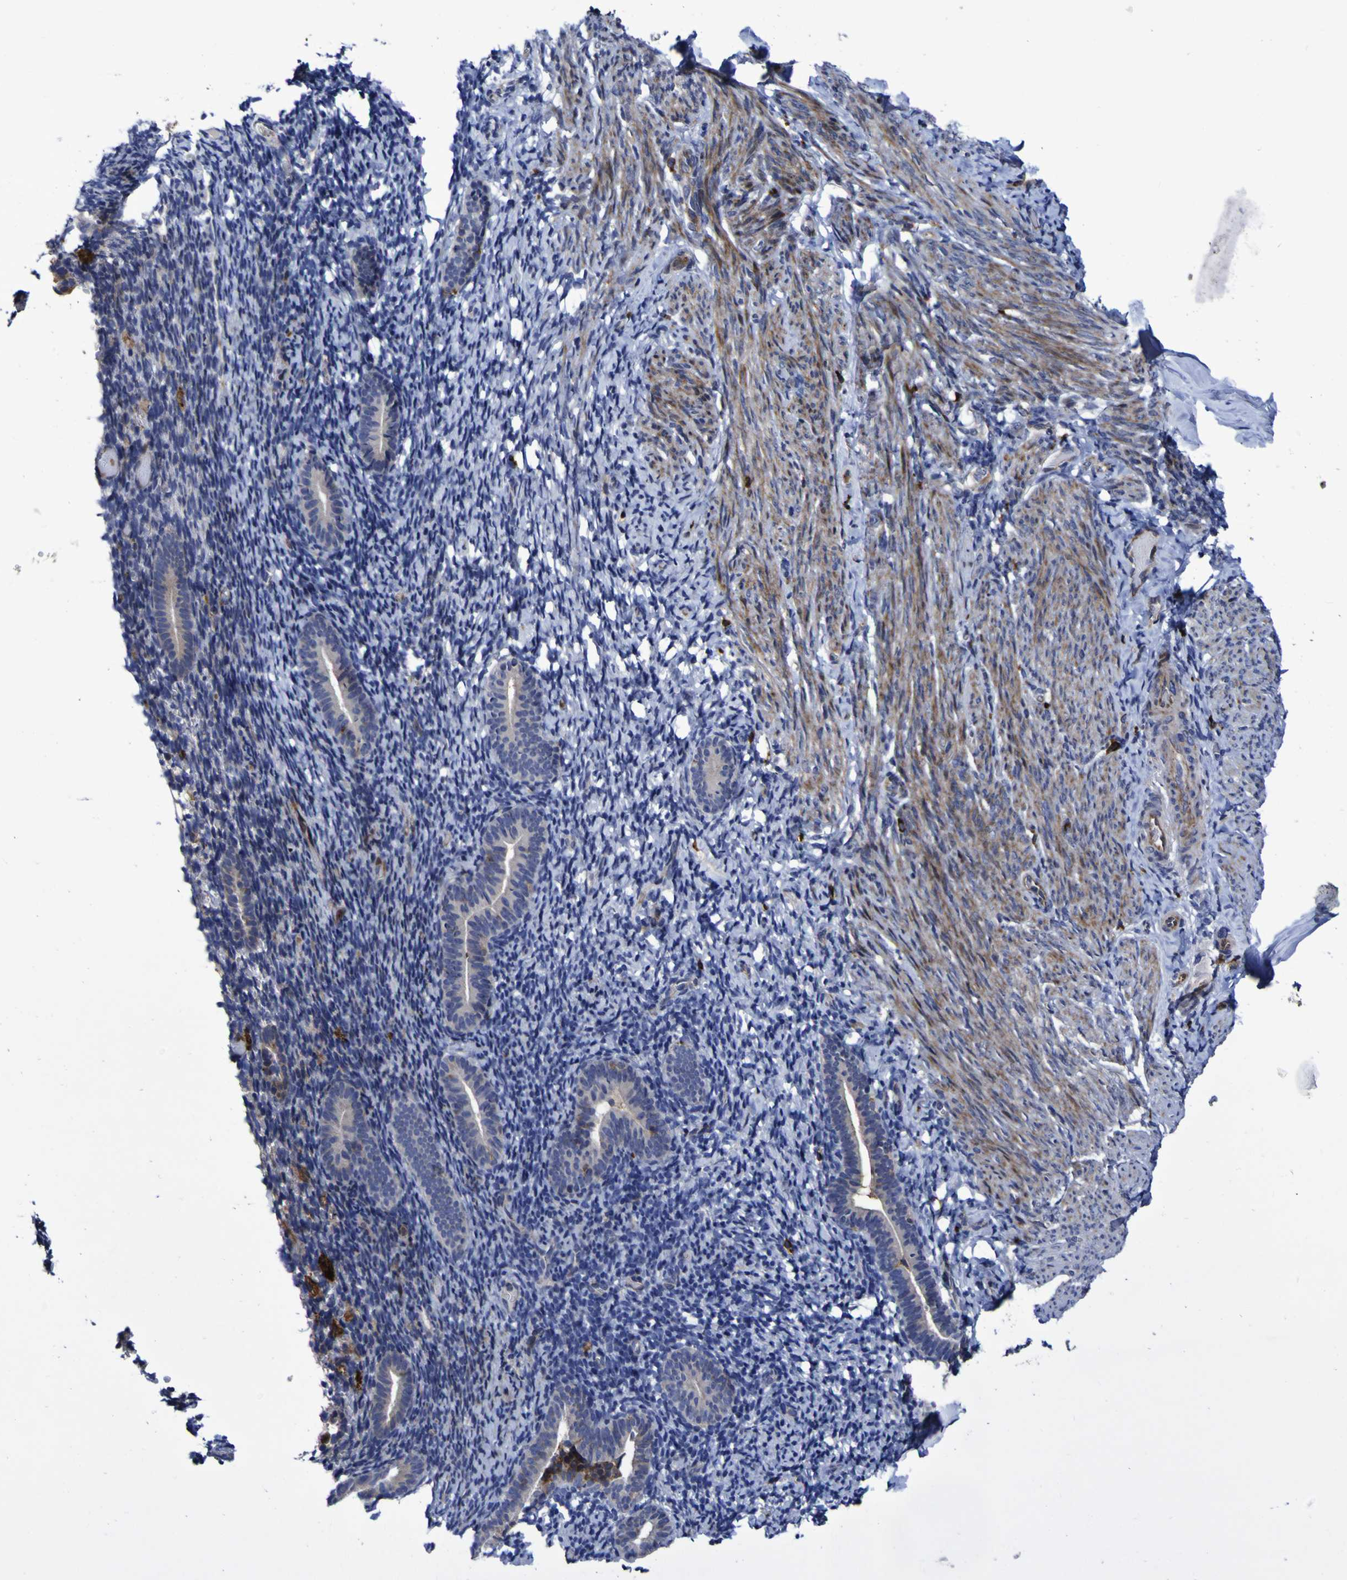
{"staining": {"intensity": "negative", "quantity": "none", "location": "none"}, "tissue": "endometrium", "cell_type": "Cells in endometrial stroma", "image_type": "normal", "snomed": [{"axis": "morphology", "description": "Normal tissue, NOS"}, {"axis": "topography", "description": "Endometrium"}], "caption": "A photomicrograph of endometrium stained for a protein demonstrates no brown staining in cells in endometrial stroma.", "gene": "MGLL", "patient": {"sex": "female", "age": 51}}